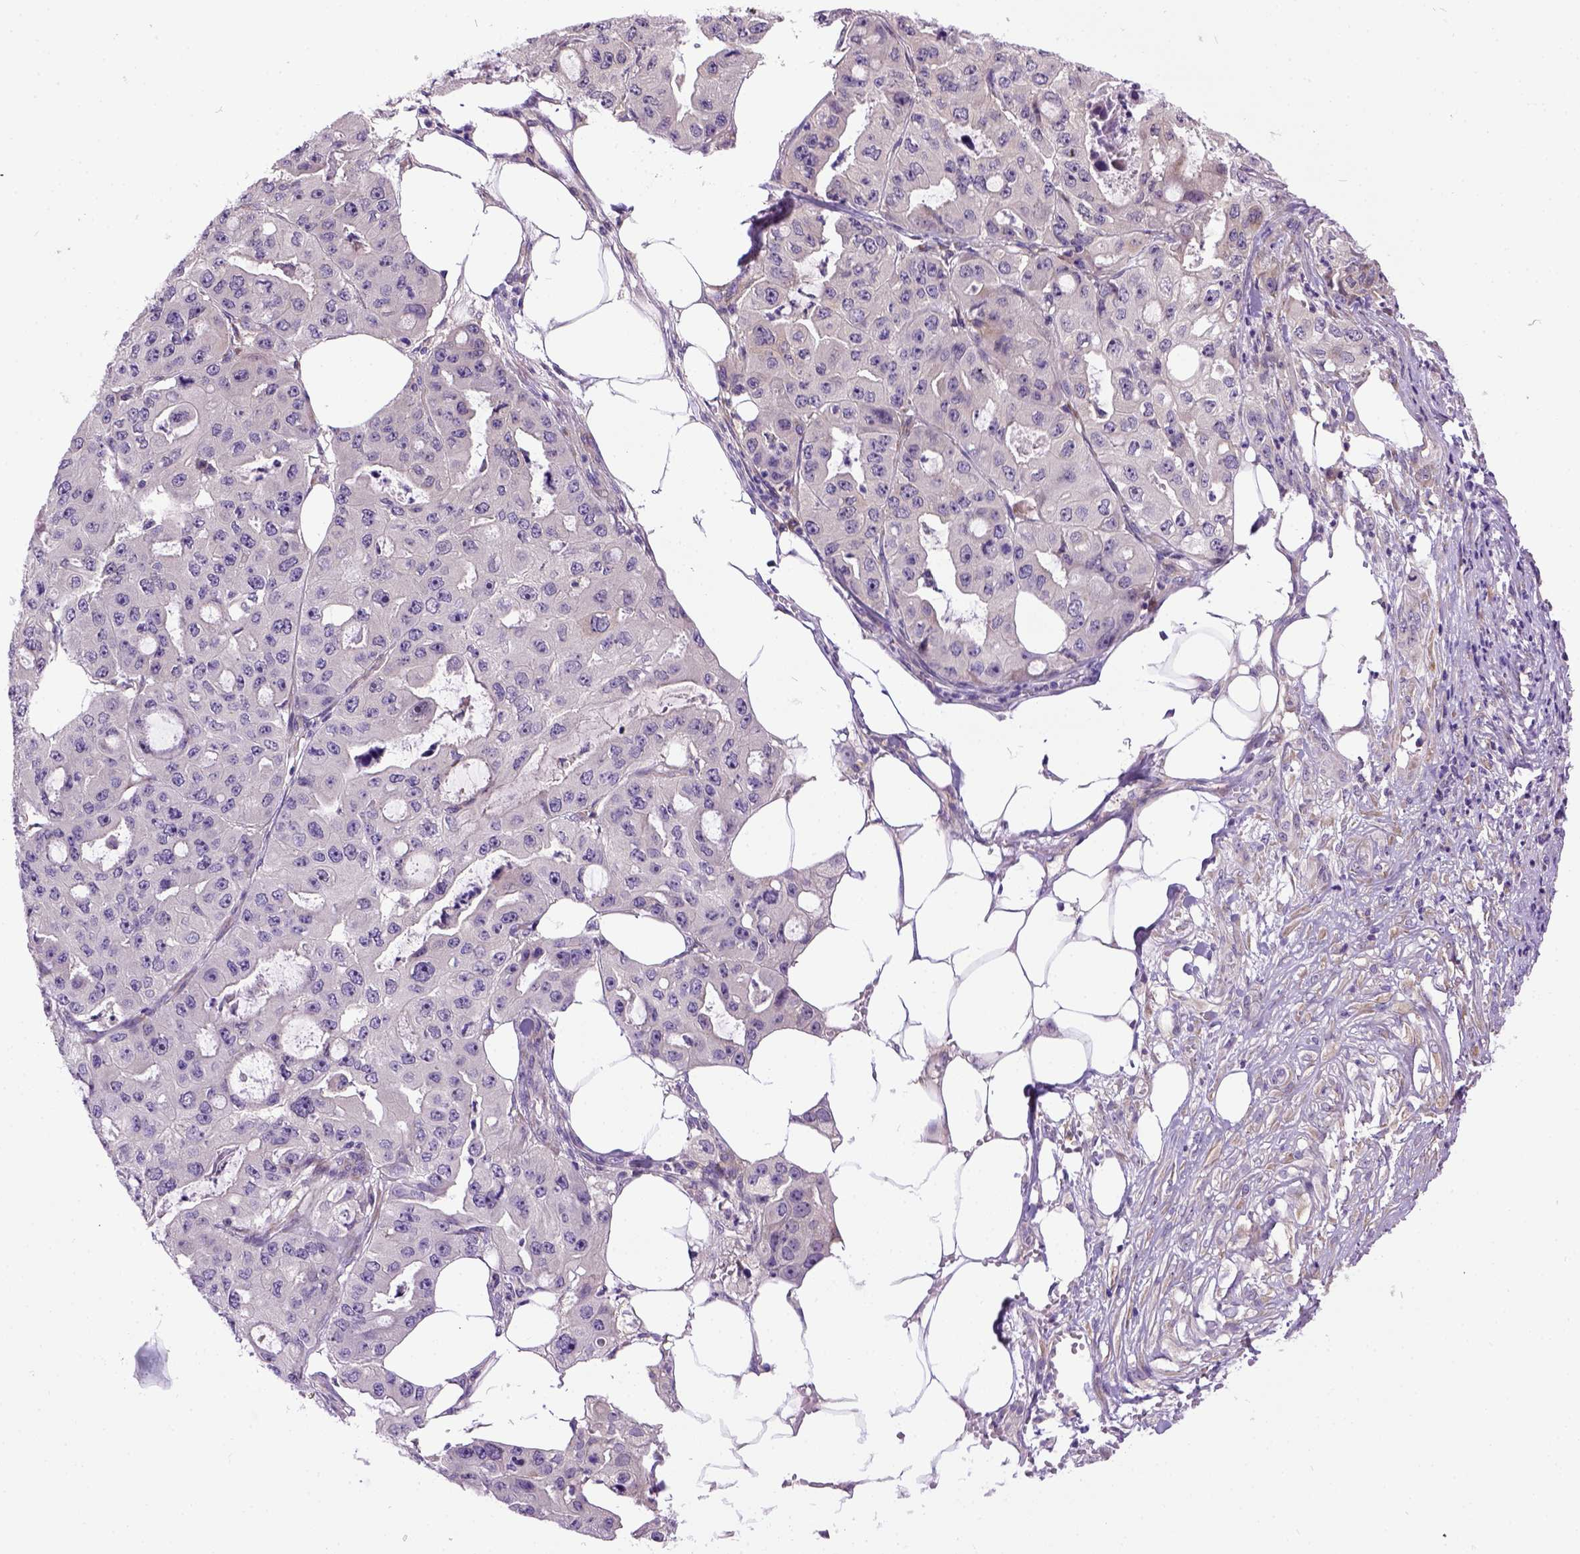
{"staining": {"intensity": "negative", "quantity": "none", "location": "none"}, "tissue": "ovarian cancer", "cell_type": "Tumor cells", "image_type": "cancer", "snomed": [{"axis": "morphology", "description": "Cystadenocarcinoma, serous, NOS"}, {"axis": "topography", "description": "Ovary"}], "caption": "Immunohistochemistry (IHC) photomicrograph of human ovarian cancer stained for a protein (brown), which reveals no expression in tumor cells.", "gene": "NEK5", "patient": {"sex": "female", "age": 56}}